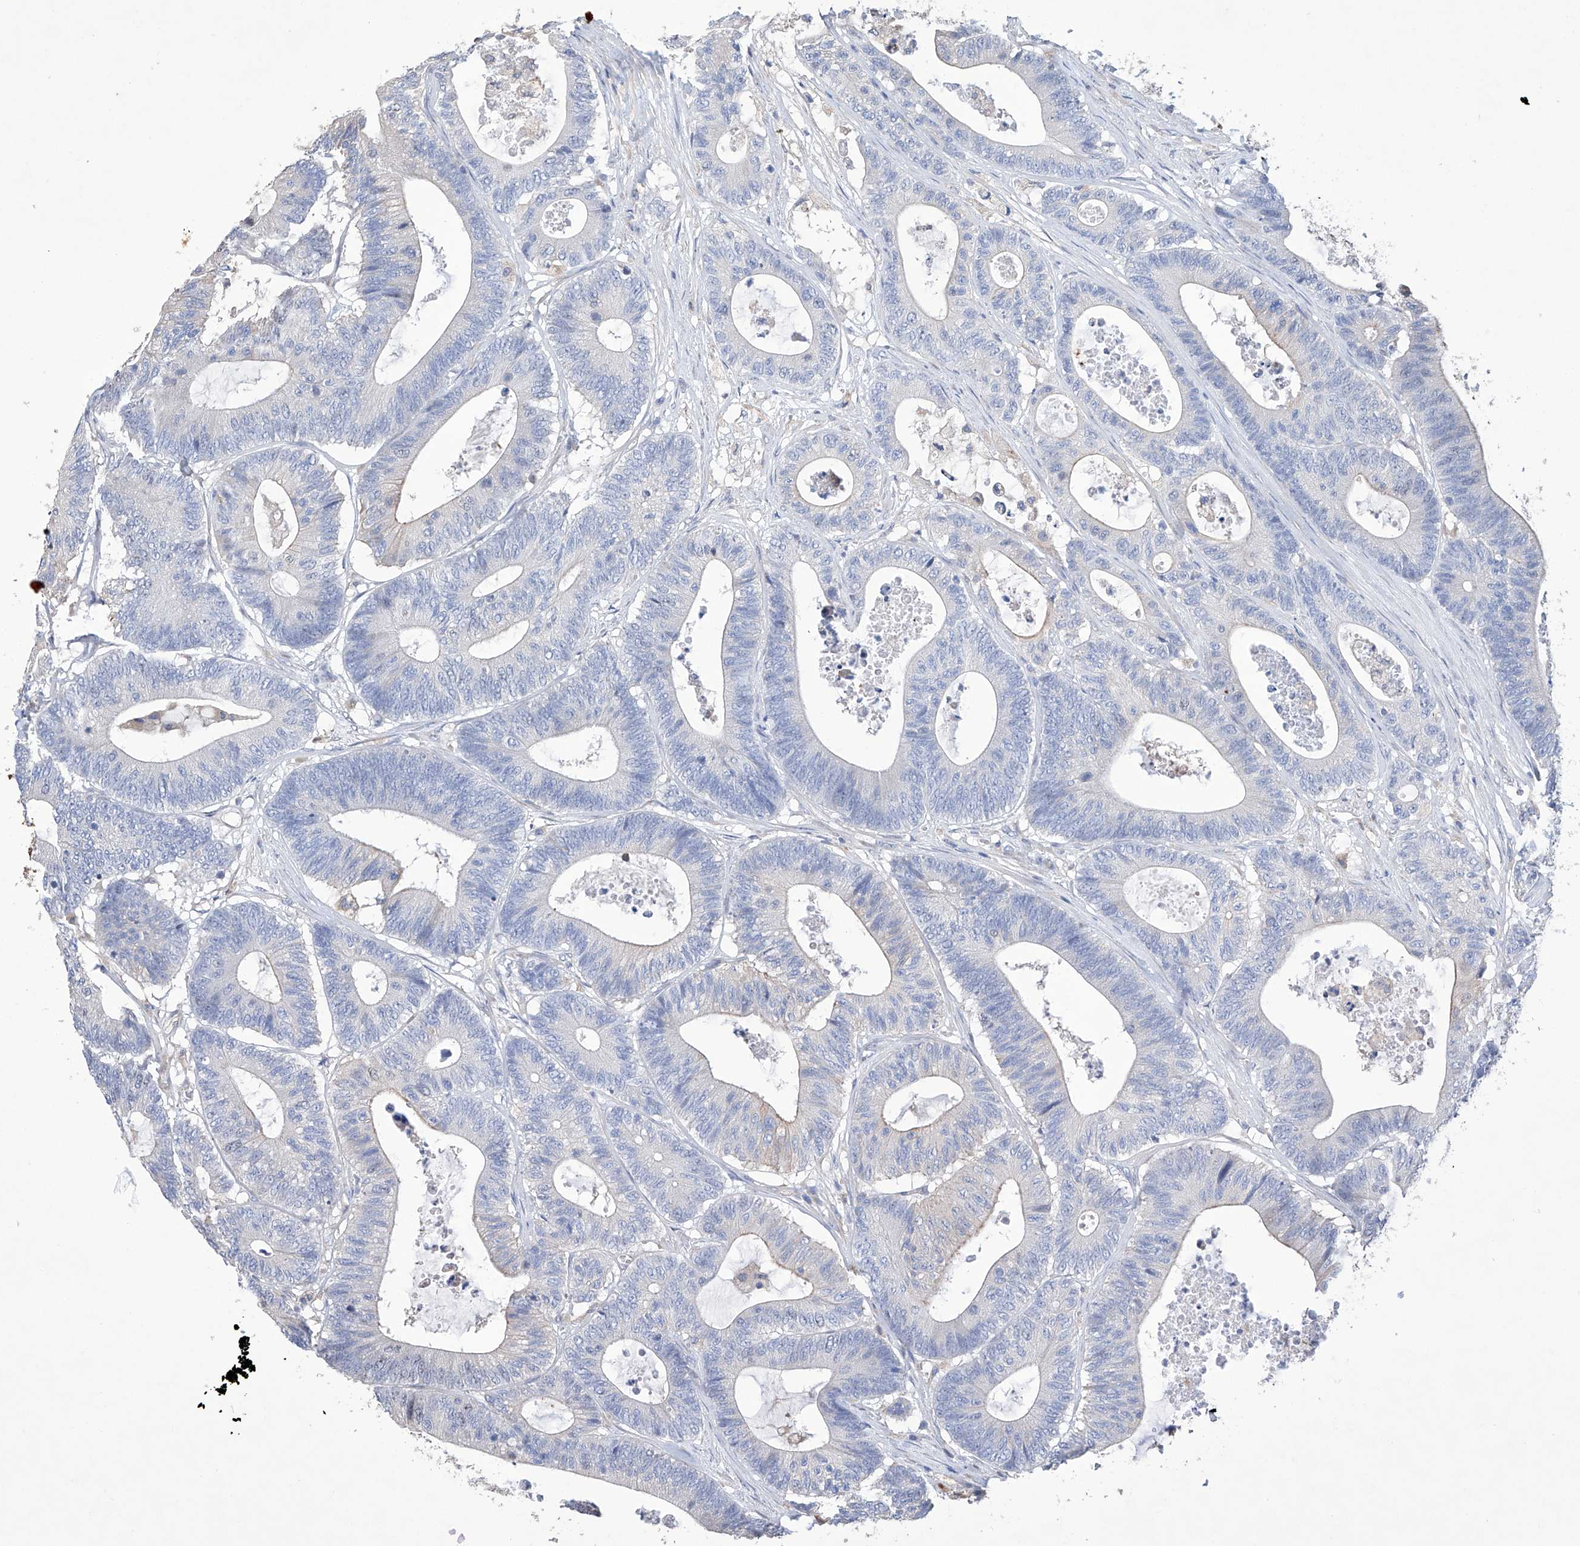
{"staining": {"intensity": "negative", "quantity": "none", "location": "none"}, "tissue": "colorectal cancer", "cell_type": "Tumor cells", "image_type": "cancer", "snomed": [{"axis": "morphology", "description": "Adenocarcinoma, NOS"}, {"axis": "topography", "description": "Colon"}], "caption": "An image of colorectal cancer (adenocarcinoma) stained for a protein demonstrates no brown staining in tumor cells. Brightfield microscopy of IHC stained with DAB (3,3'-diaminobenzidine) (brown) and hematoxylin (blue), captured at high magnification.", "gene": "AFG1L", "patient": {"sex": "female", "age": 84}}